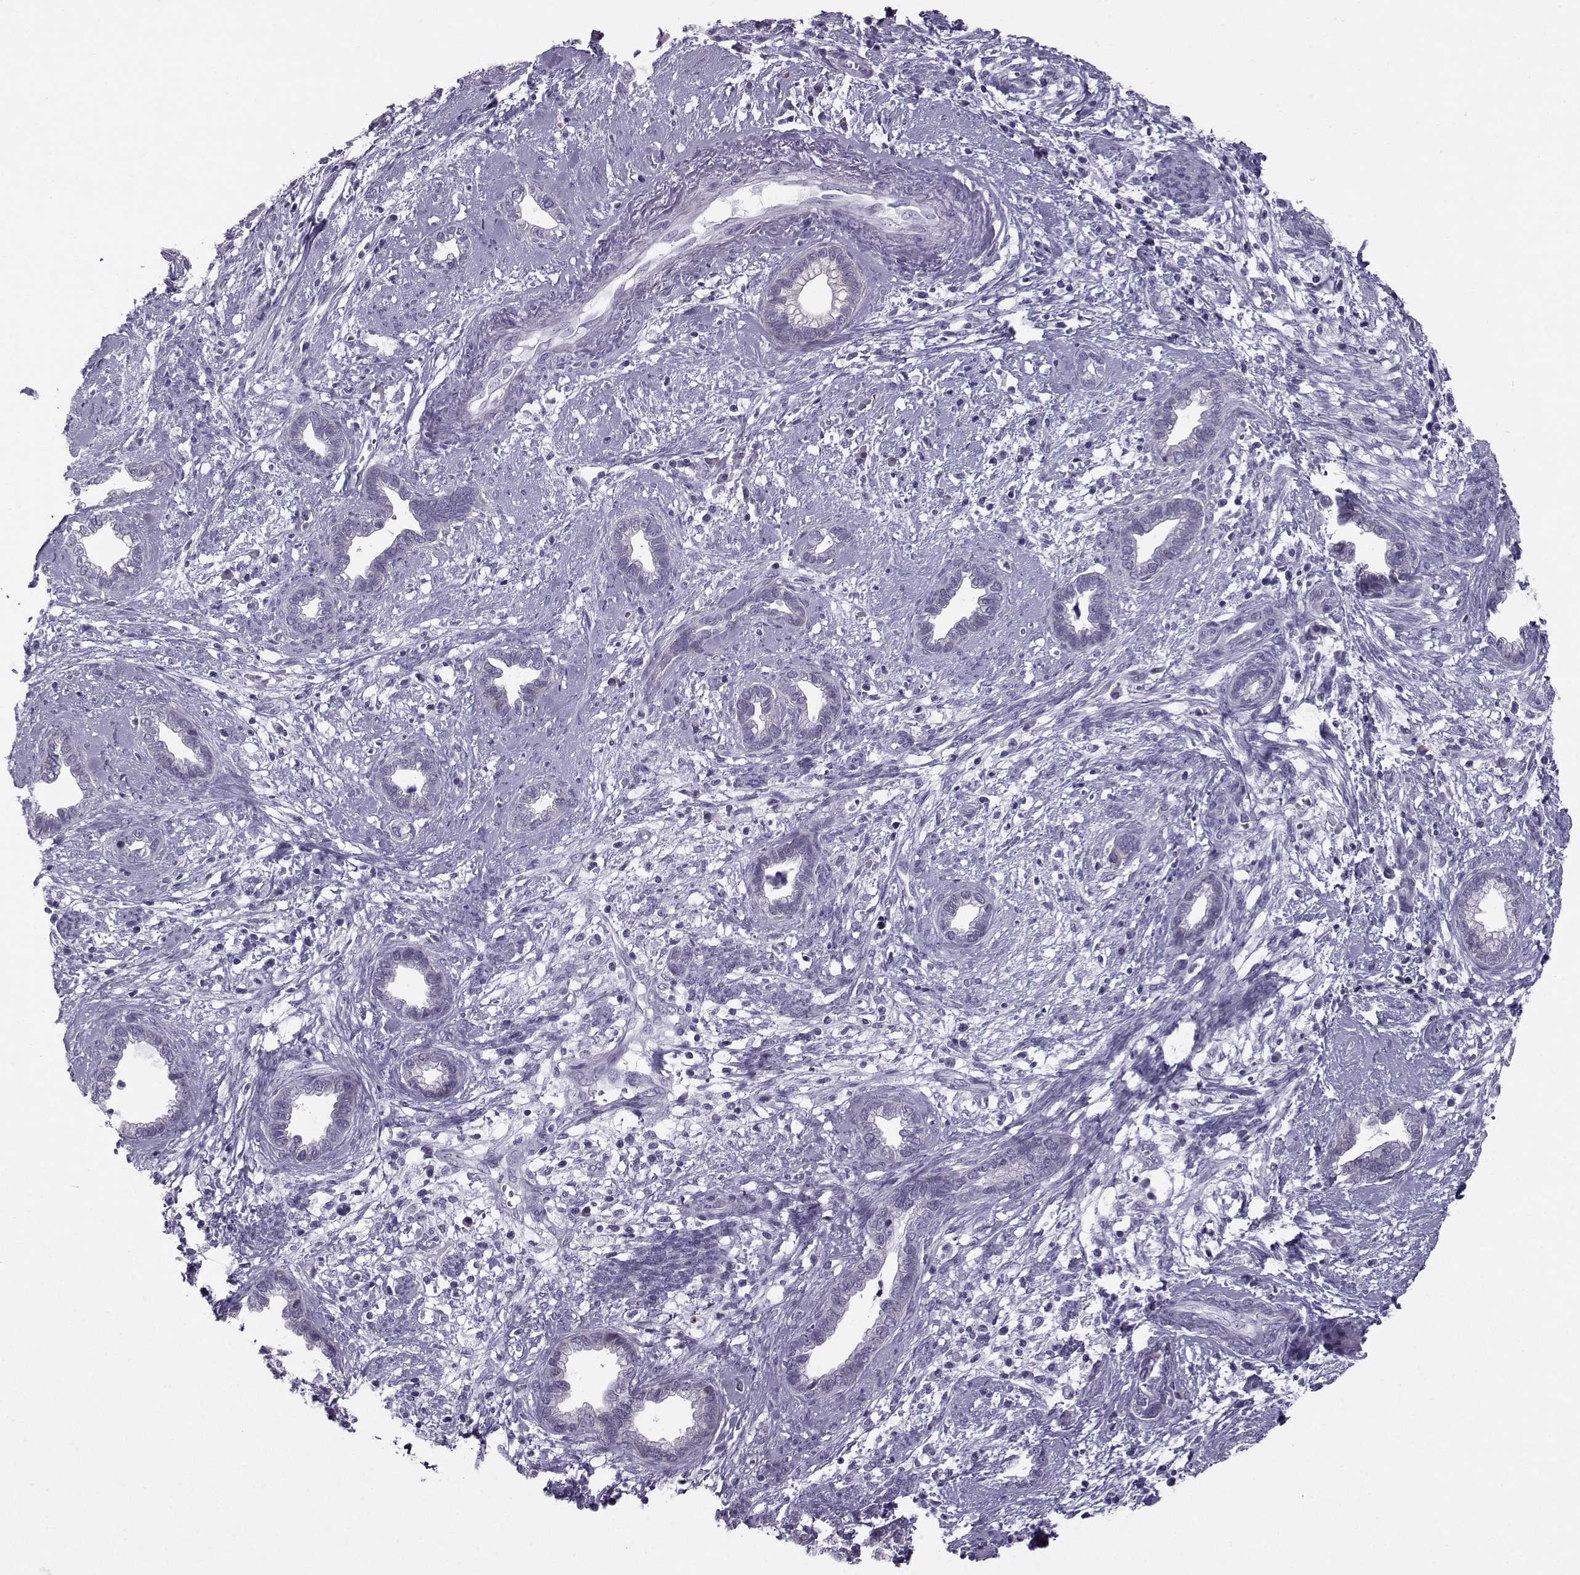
{"staining": {"intensity": "negative", "quantity": "none", "location": "none"}, "tissue": "cervical cancer", "cell_type": "Tumor cells", "image_type": "cancer", "snomed": [{"axis": "morphology", "description": "Adenocarcinoma, NOS"}, {"axis": "topography", "description": "Cervix"}], "caption": "IHC micrograph of human cervical adenocarcinoma stained for a protein (brown), which shows no staining in tumor cells.", "gene": "DMRT3", "patient": {"sex": "female", "age": 62}}